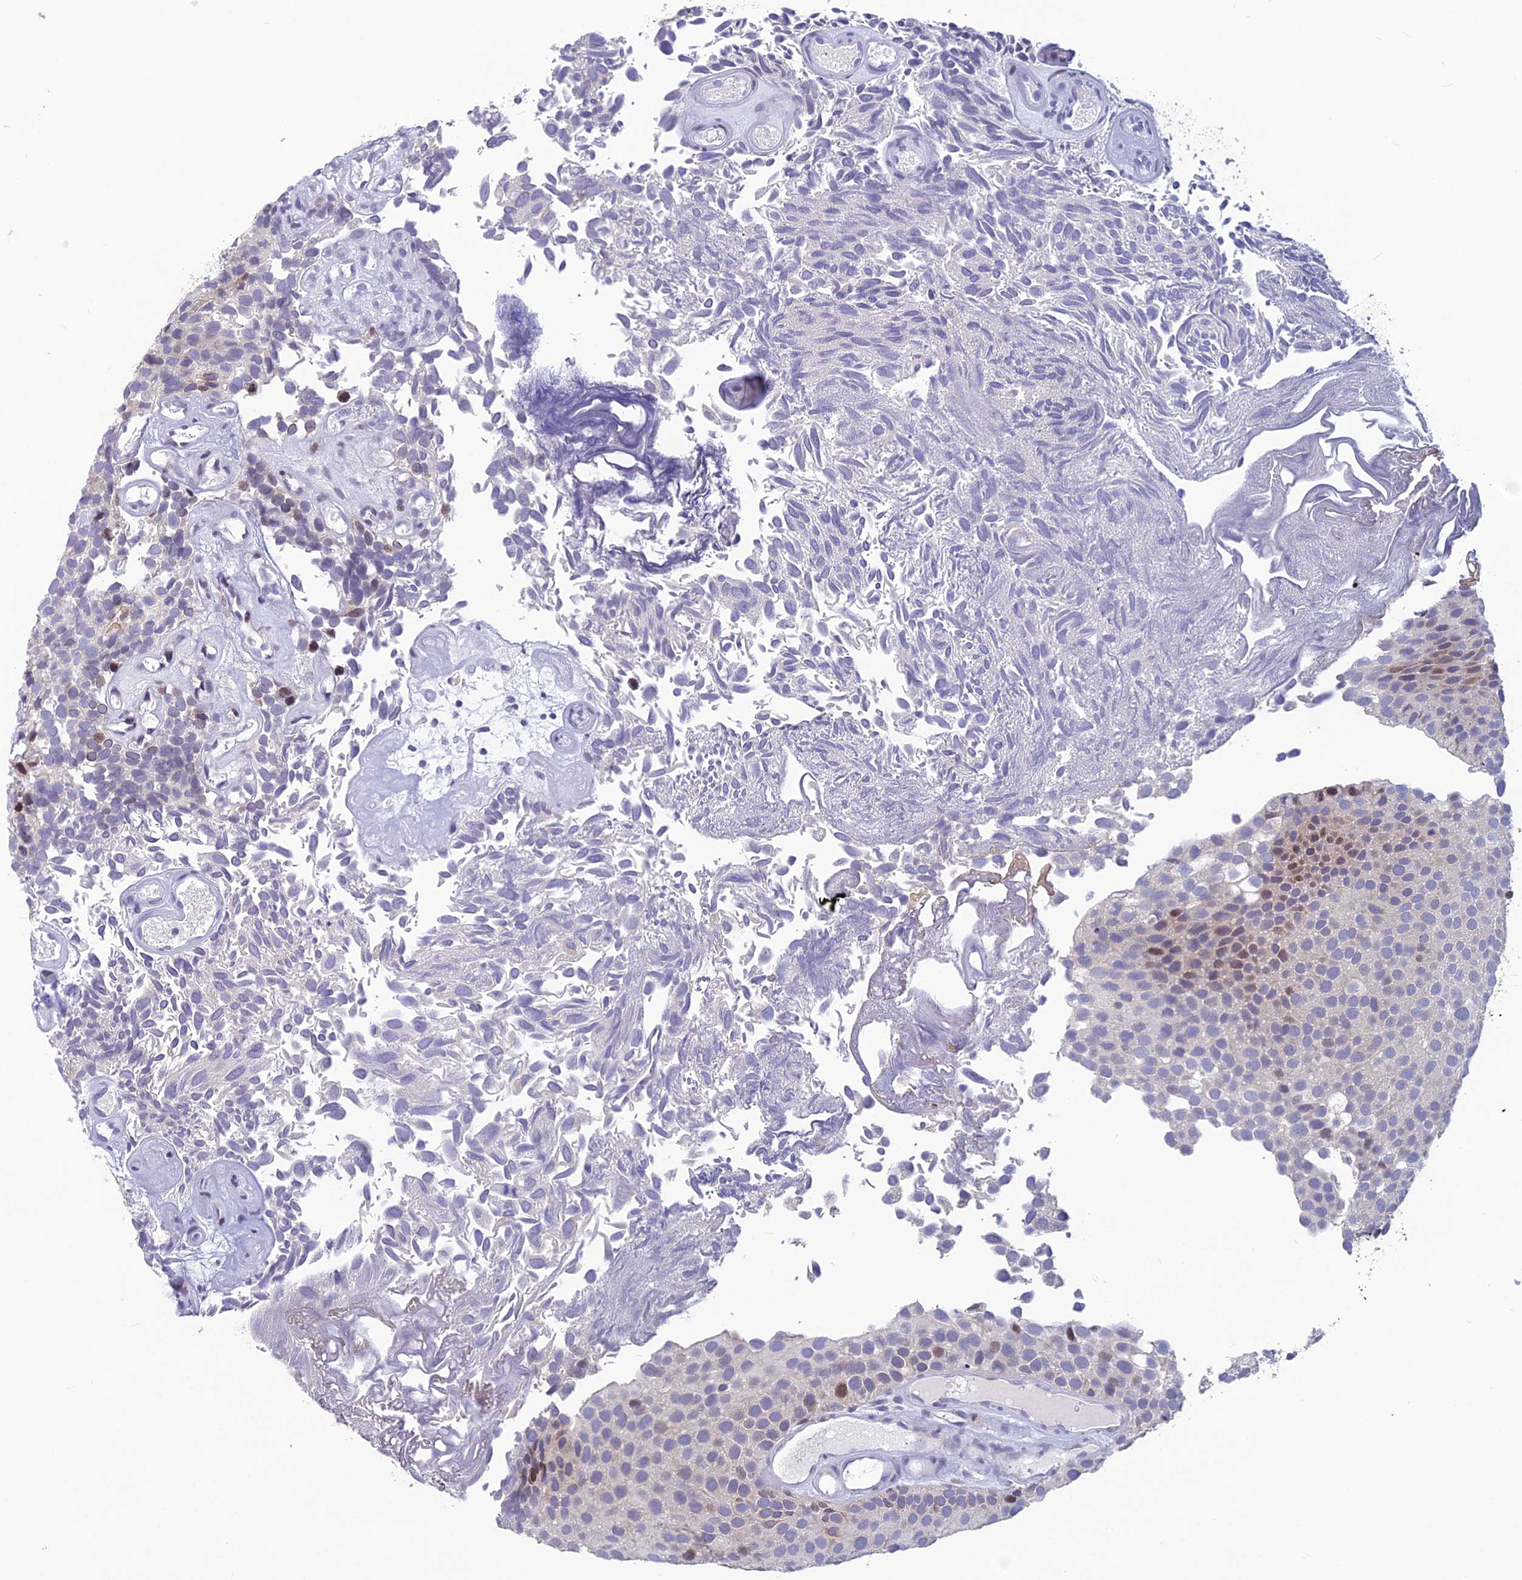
{"staining": {"intensity": "negative", "quantity": "none", "location": "none"}, "tissue": "urothelial cancer", "cell_type": "Tumor cells", "image_type": "cancer", "snomed": [{"axis": "morphology", "description": "Urothelial carcinoma, Low grade"}, {"axis": "topography", "description": "Urinary bladder"}], "caption": "Tumor cells are negative for brown protein staining in urothelial cancer. Brightfield microscopy of IHC stained with DAB (3,3'-diaminobenzidine) (brown) and hematoxylin (blue), captured at high magnification.", "gene": "TMEM134", "patient": {"sex": "male", "age": 89}}